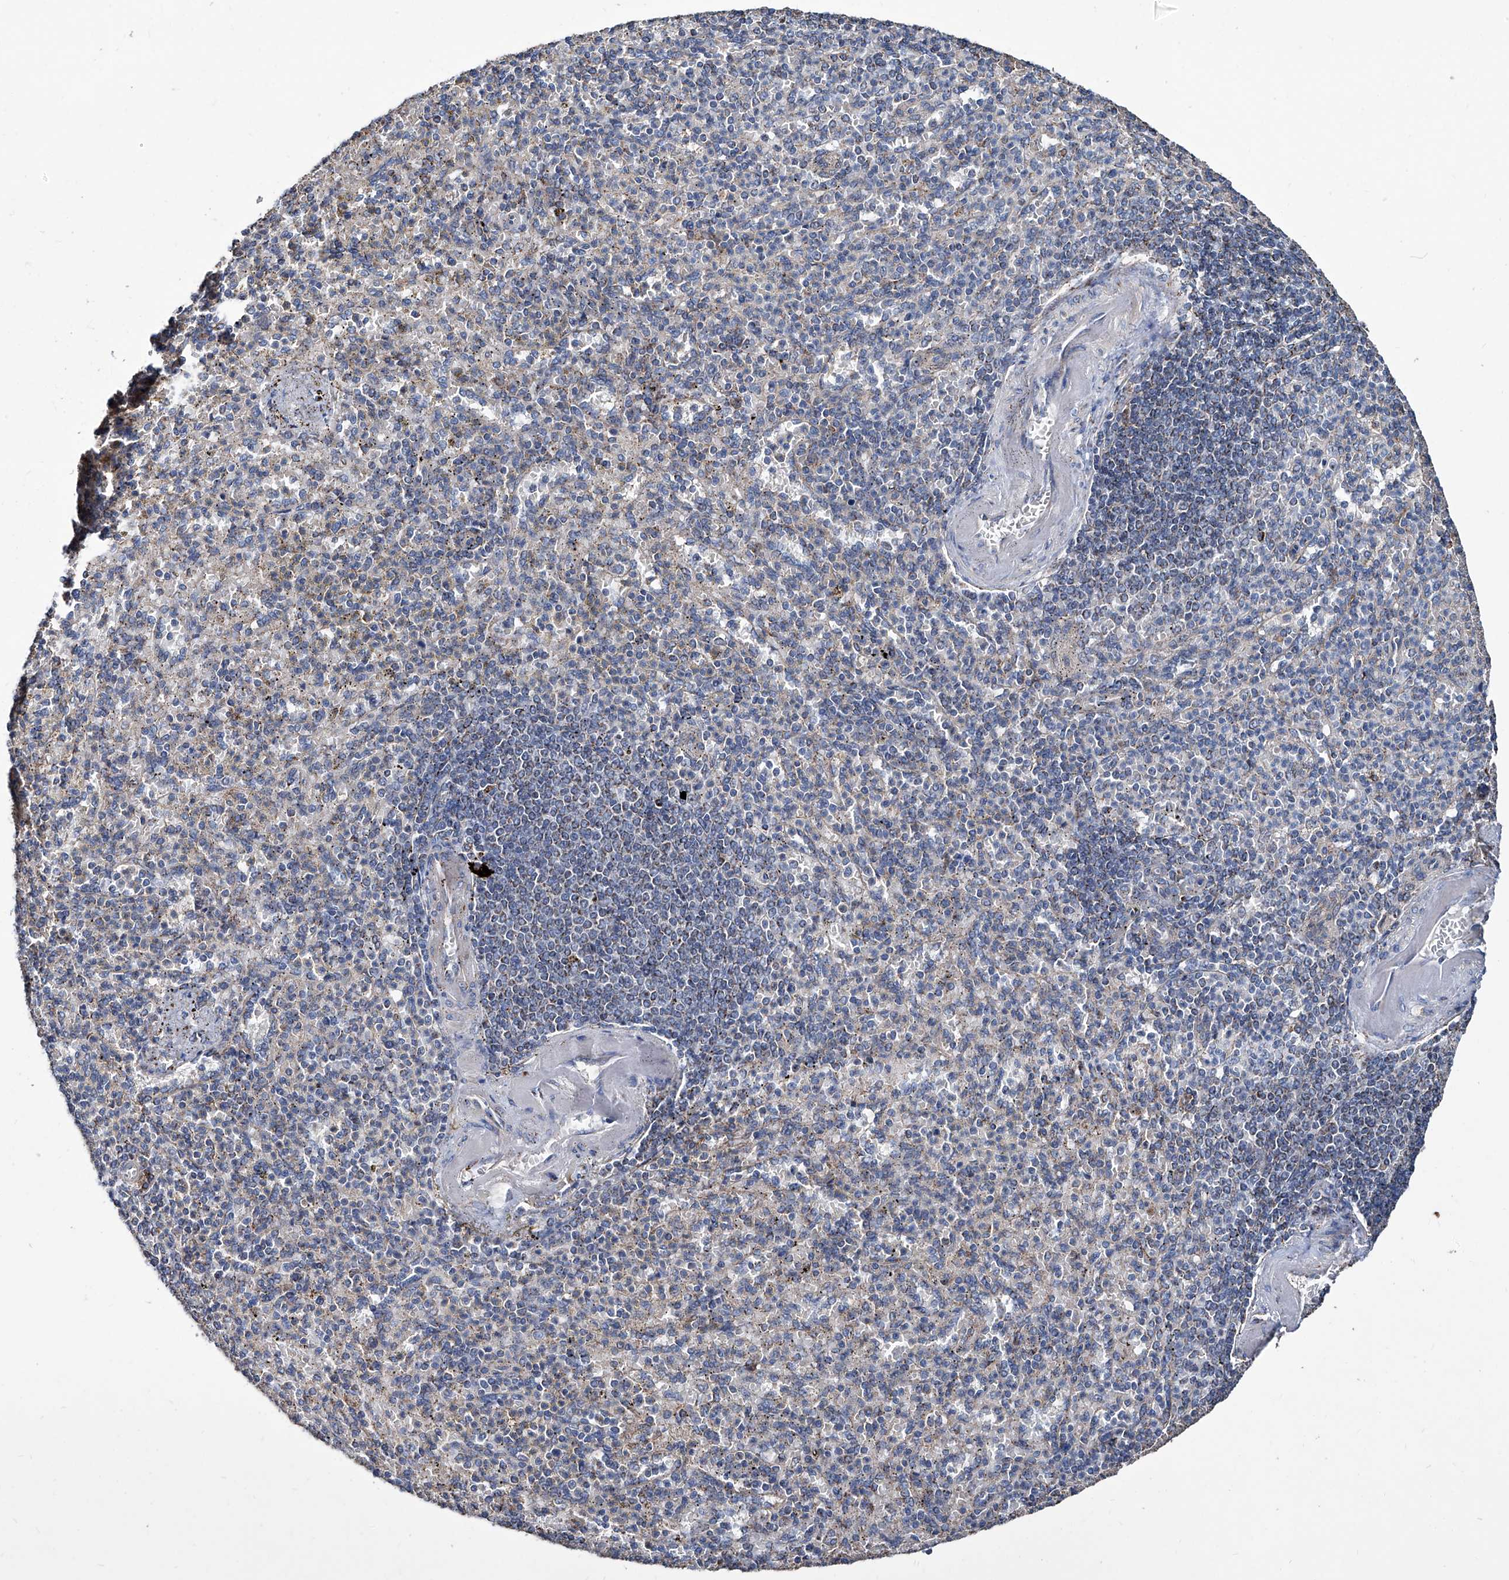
{"staining": {"intensity": "negative", "quantity": "none", "location": "none"}, "tissue": "spleen", "cell_type": "Cells in red pulp", "image_type": "normal", "snomed": [{"axis": "morphology", "description": "Normal tissue, NOS"}, {"axis": "topography", "description": "Spleen"}], "caption": "High magnification brightfield microscopy of normal spleen stained with DAB (brown) and counterstained with hematoxylin (blue): cells in red pulp show no significant expression. Nuclei are stained in blue.", "gene": "NHS", "patient": {"sex": "female", "age": 74}}